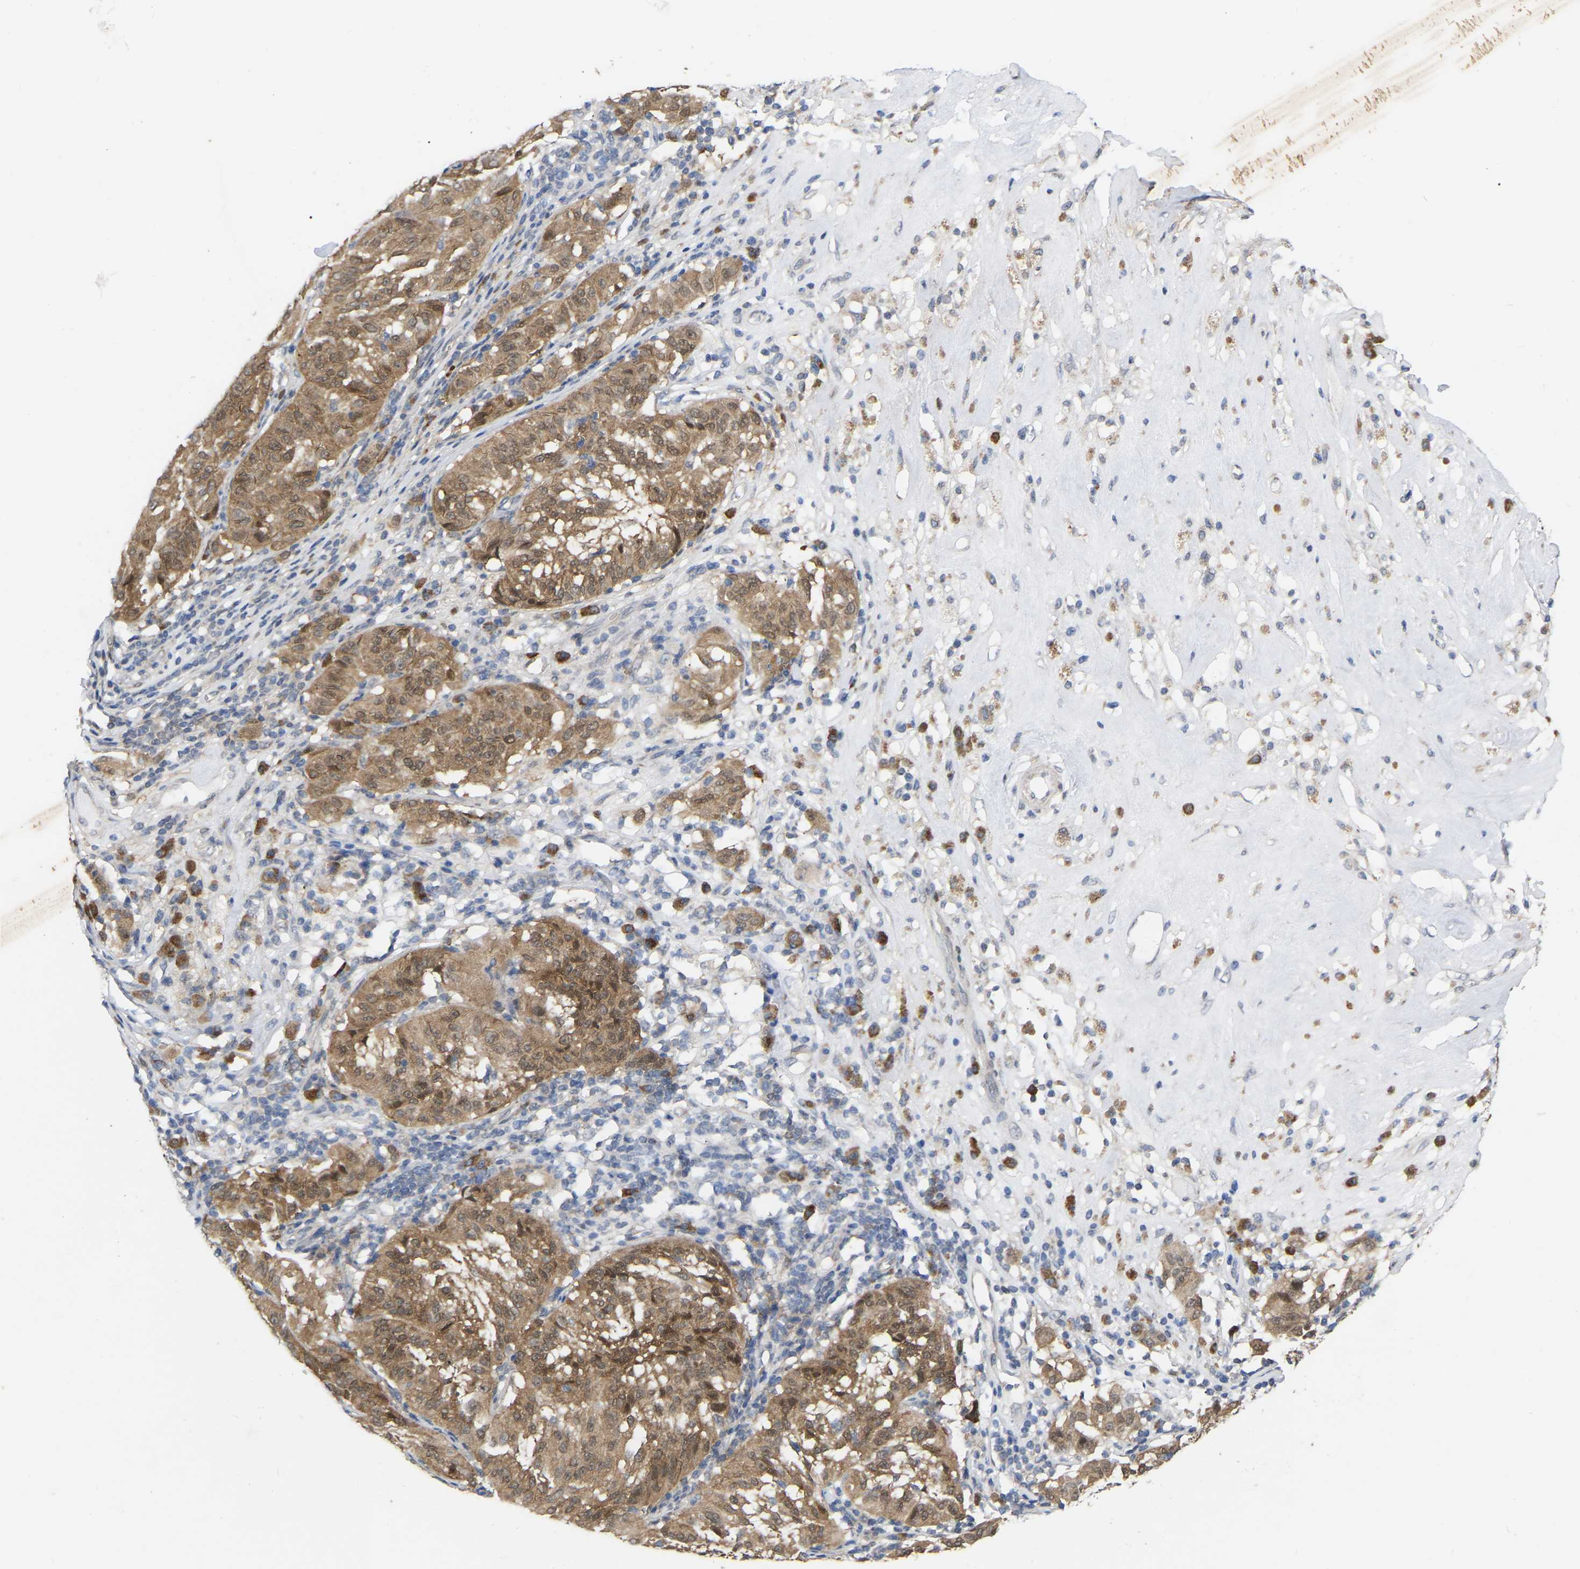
{"staining": {"intensity": "moderate", "quantity": ">75%", "location": "cytoplasmic/membranous"}, "tissue": "melanoma", "cell_type": "Tumor cells", "image_type": "cancer", "snomed": [{"axis": "morphology", "description": "Malignant melanoma, NOS"}, {"axis": "topography", "description": "Skin"}], "caption": "Immunohistochemistry (IHC) histopathology image of neoplastic tissue: melanoma stained using immunohistochemistry demonstrates medium levels of moderate protein expression localized specifically in the cytoplasmic/membranous of tumor cells, appearing as a cytoplasmic/membranous brown color.", "gene": "UBE4B", "patient": {"sex": "female", "age": 72}}